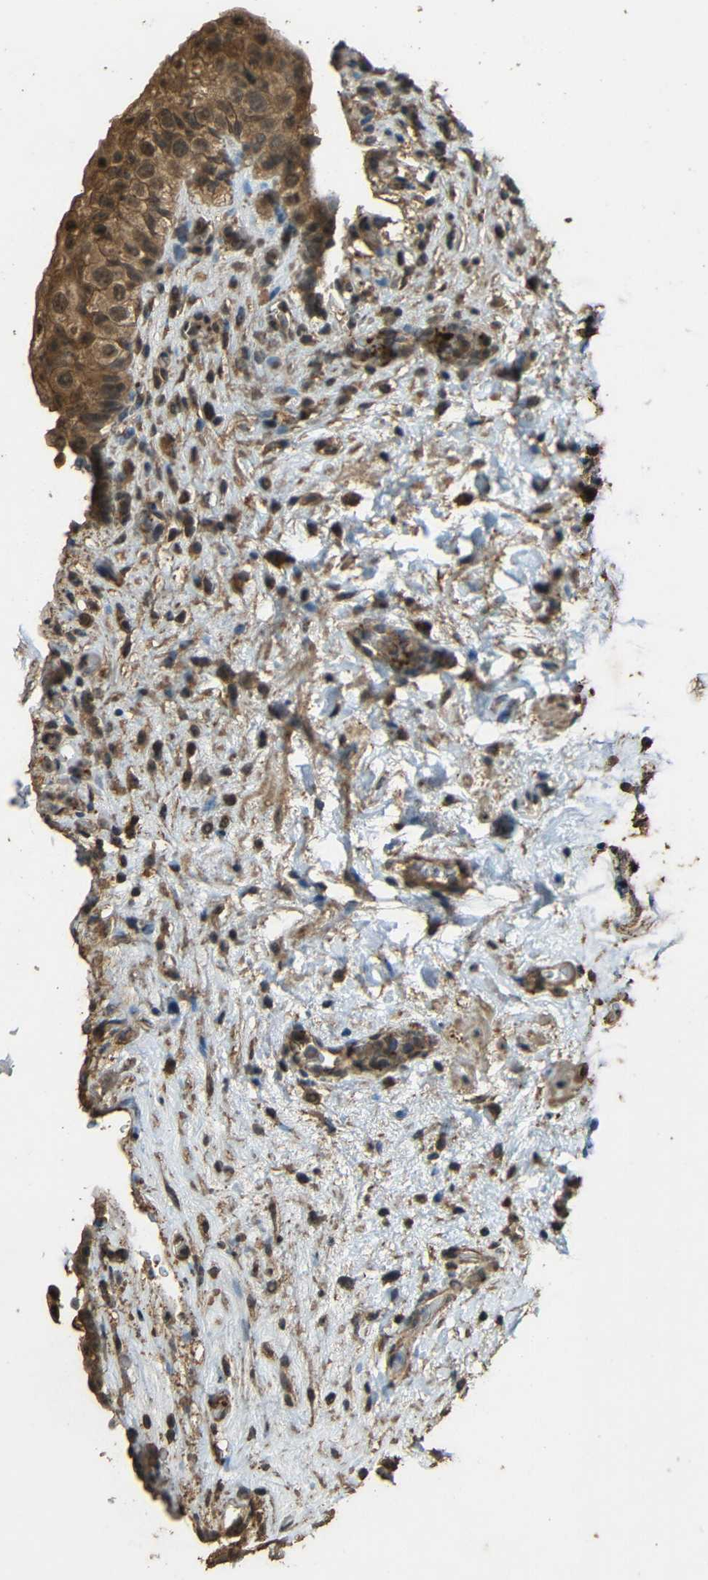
{"staining": {"intensity": "moderate", "quantity": ">75%", "location": "cytoplasmic/membranous"}, "tissue": "urinary bladder", "cell_type": "Urothelial cells", "image_type": "normal", "snomed": [{"axis": "morphology", "description": "Normal tissue, NOS"}, {"axis": "topography", "description": "Urinary bladder"}], "caption": "Immunohistochemical staining of unremarkable urinary bladder displays medium levels of moderate cytoplasmic/membranous positivity in approximately >75% of urothelial cells. (DAB IHC with brightfield microscopy, high magnification).", "gene": "PDE5A", "patient": {"sex": "female", "age": 64}}